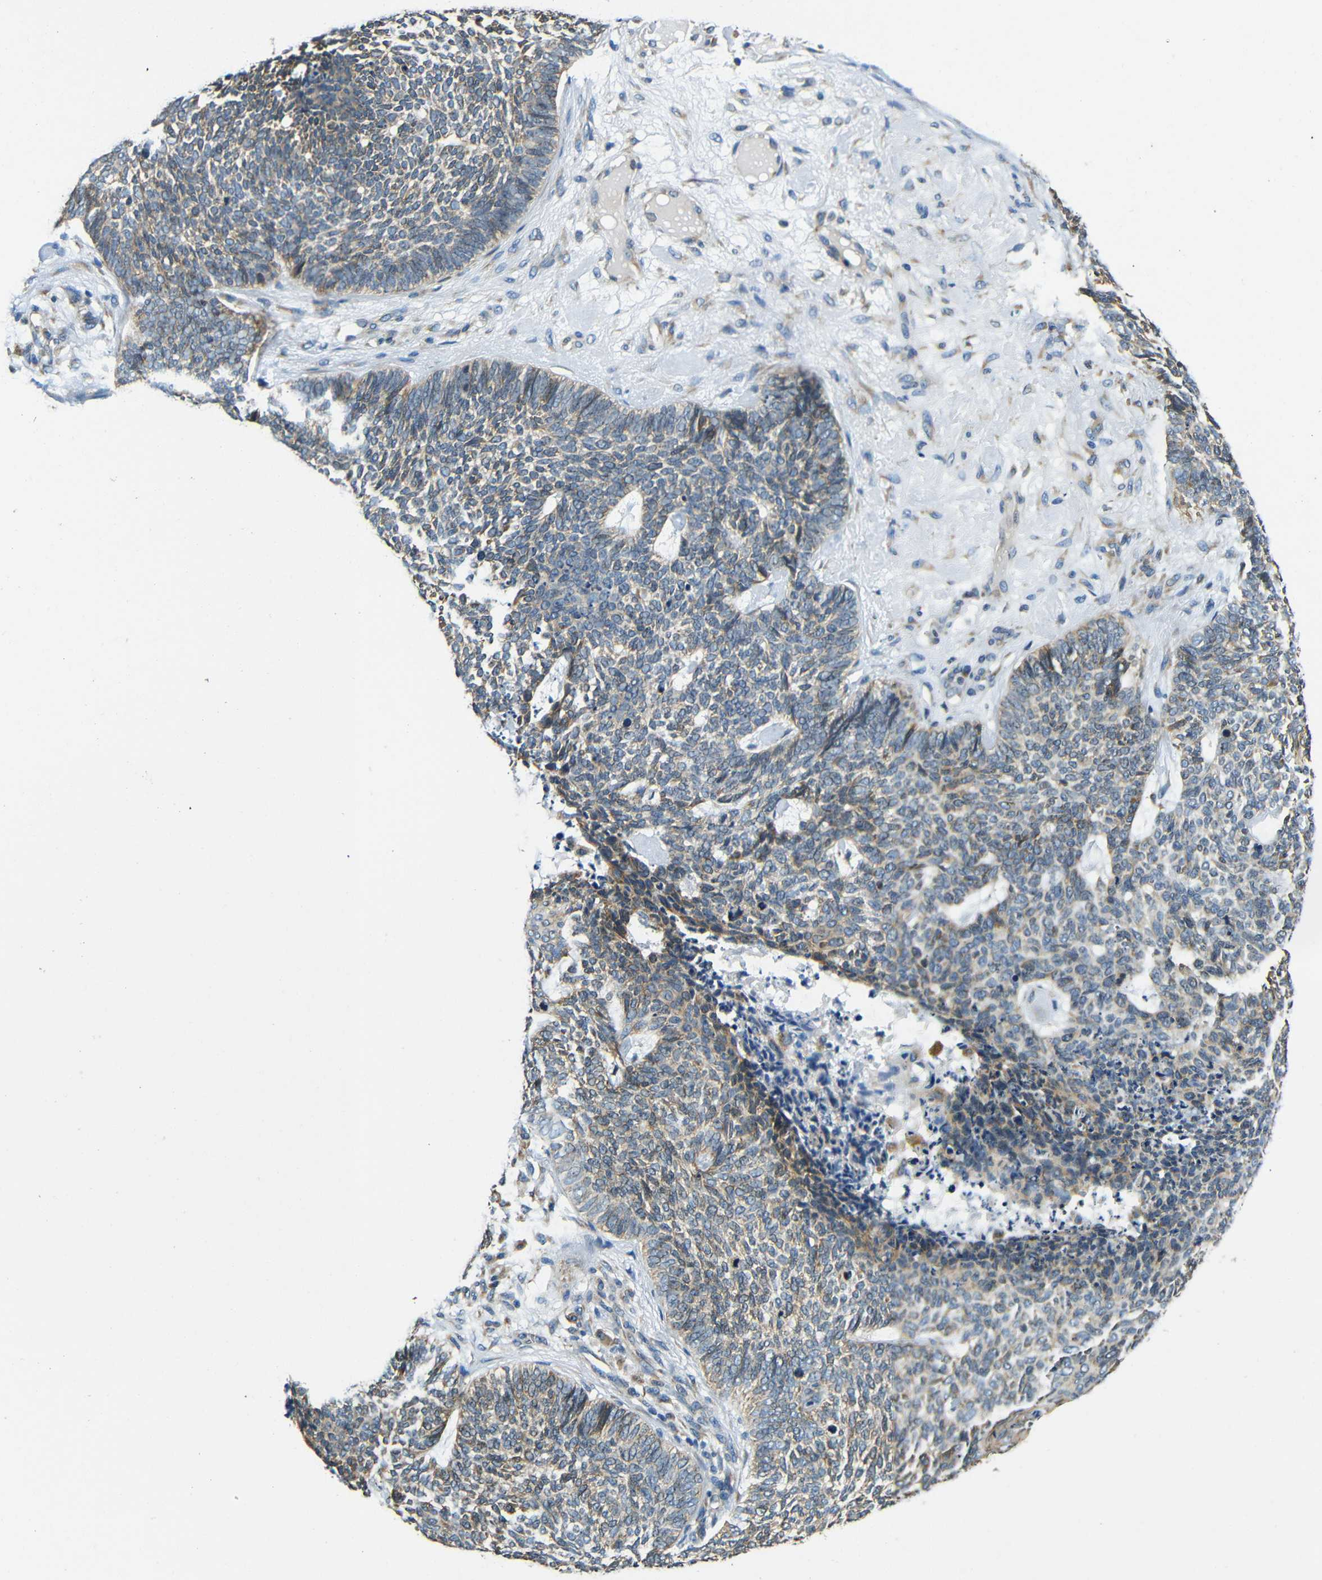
{"staining": {"intensity": "weak", "quantity": ">75%", "location": "cytoplasmic/membranous"}, "tissue": "skin cancer", "cell_type": "Tumor cells", "image_type": "cancer", "snomed": [{"axis": "morphology", "description": "Basal cell carcinoma"}, {"axis": "topography", "description": "Skin"}], "caption": "This is an image of IHC staining of basal cell carcinoma (skin), which shows weak staining in the cytoplasmic/membranous of tumor cells.", "gene": "VAPB", "patient": {"sex": "female", "age": 84}}